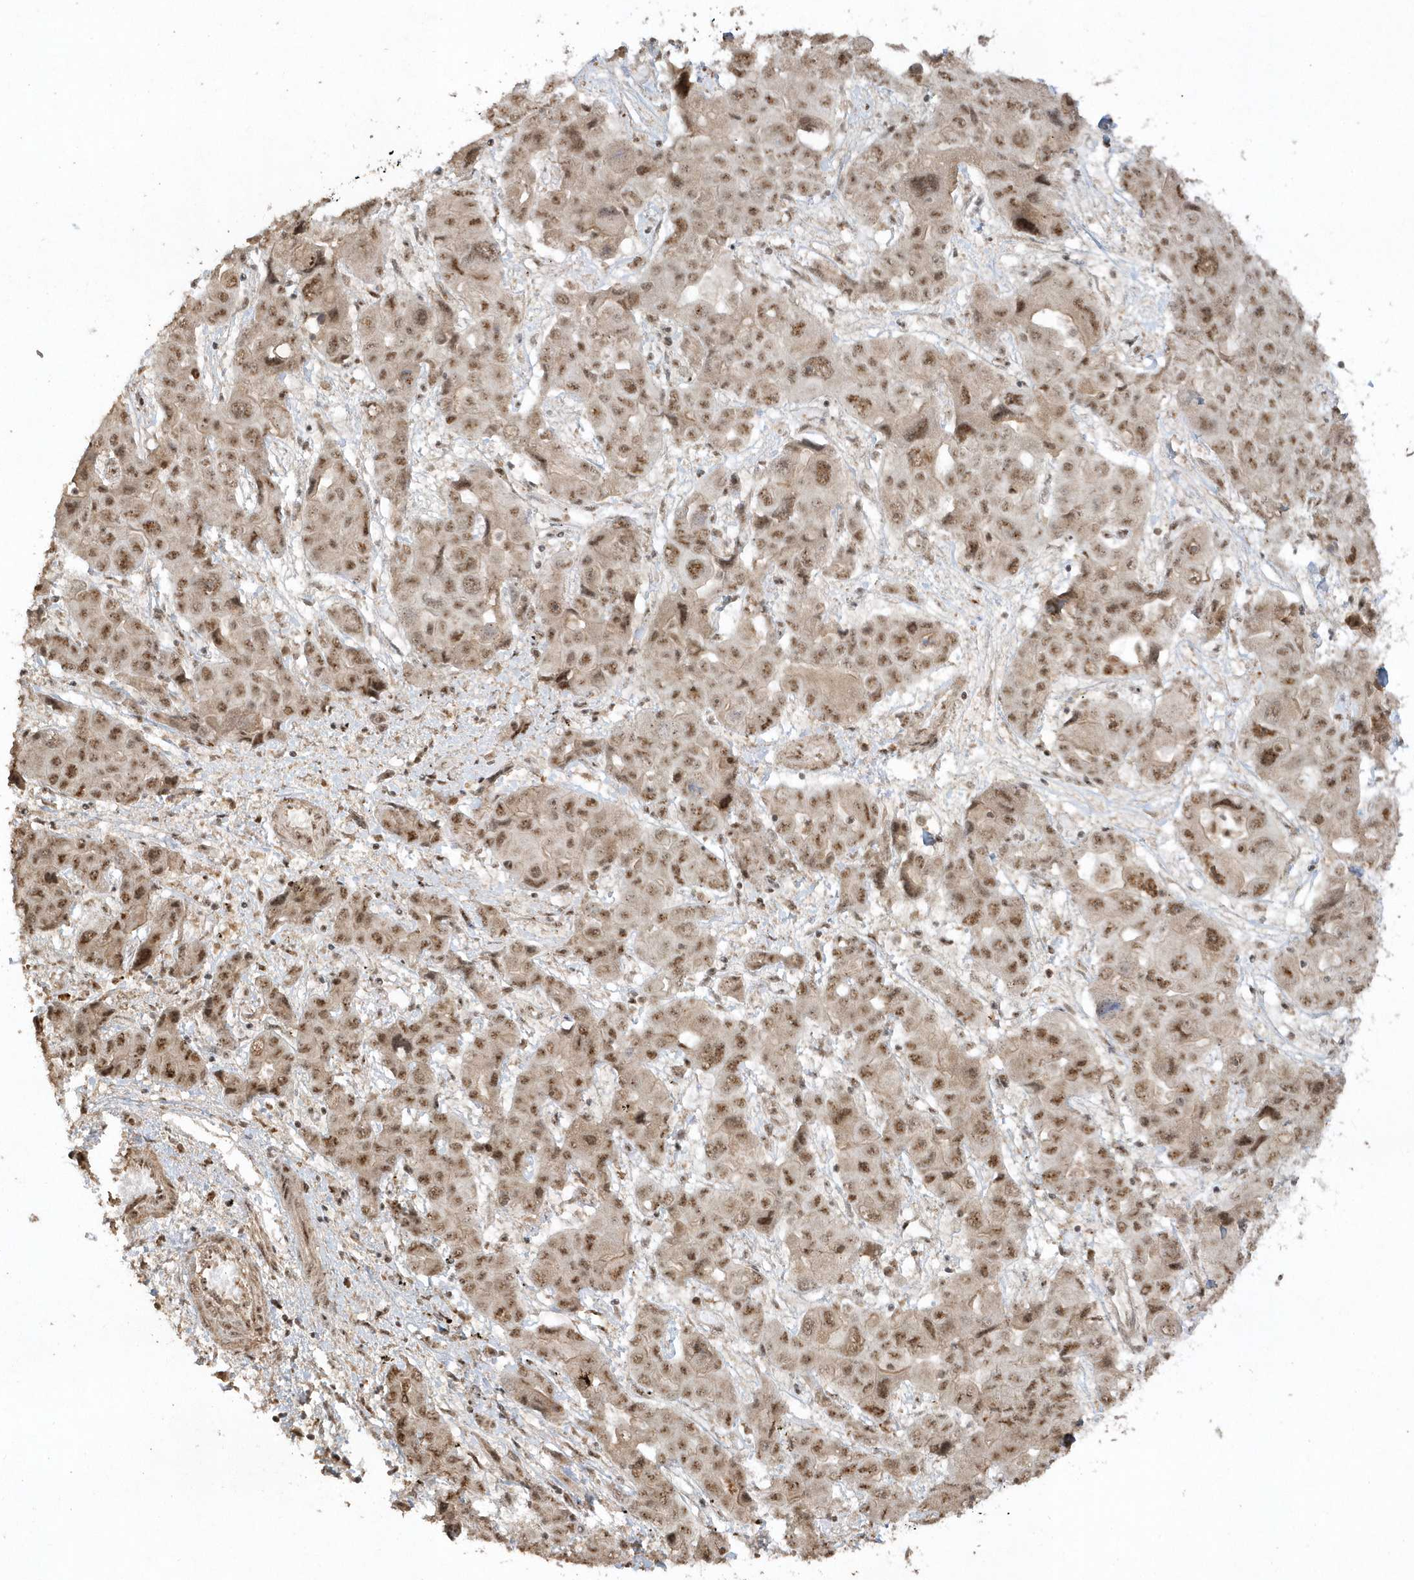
{"staining": {"intensity": "moderate", "quantity": ">75%", "location": "nuclear"}, "tissue": "liver cancer", "cell_type": "Tumor cells", "image_type": "cancer", "snomed": [{"axis": "morphology", "description": "Cholangiocarcinoma"}, {"axis": "topography", "description": "Liver"}], "caption": "Immunohistochemistry (IHC) (DAB) staining of human liver cancer displays moderate nuclear protein staining in approximately >75% of tumor cells.", "gene": "POLR3B", "patient": {"sex": "male", "age": 67}}